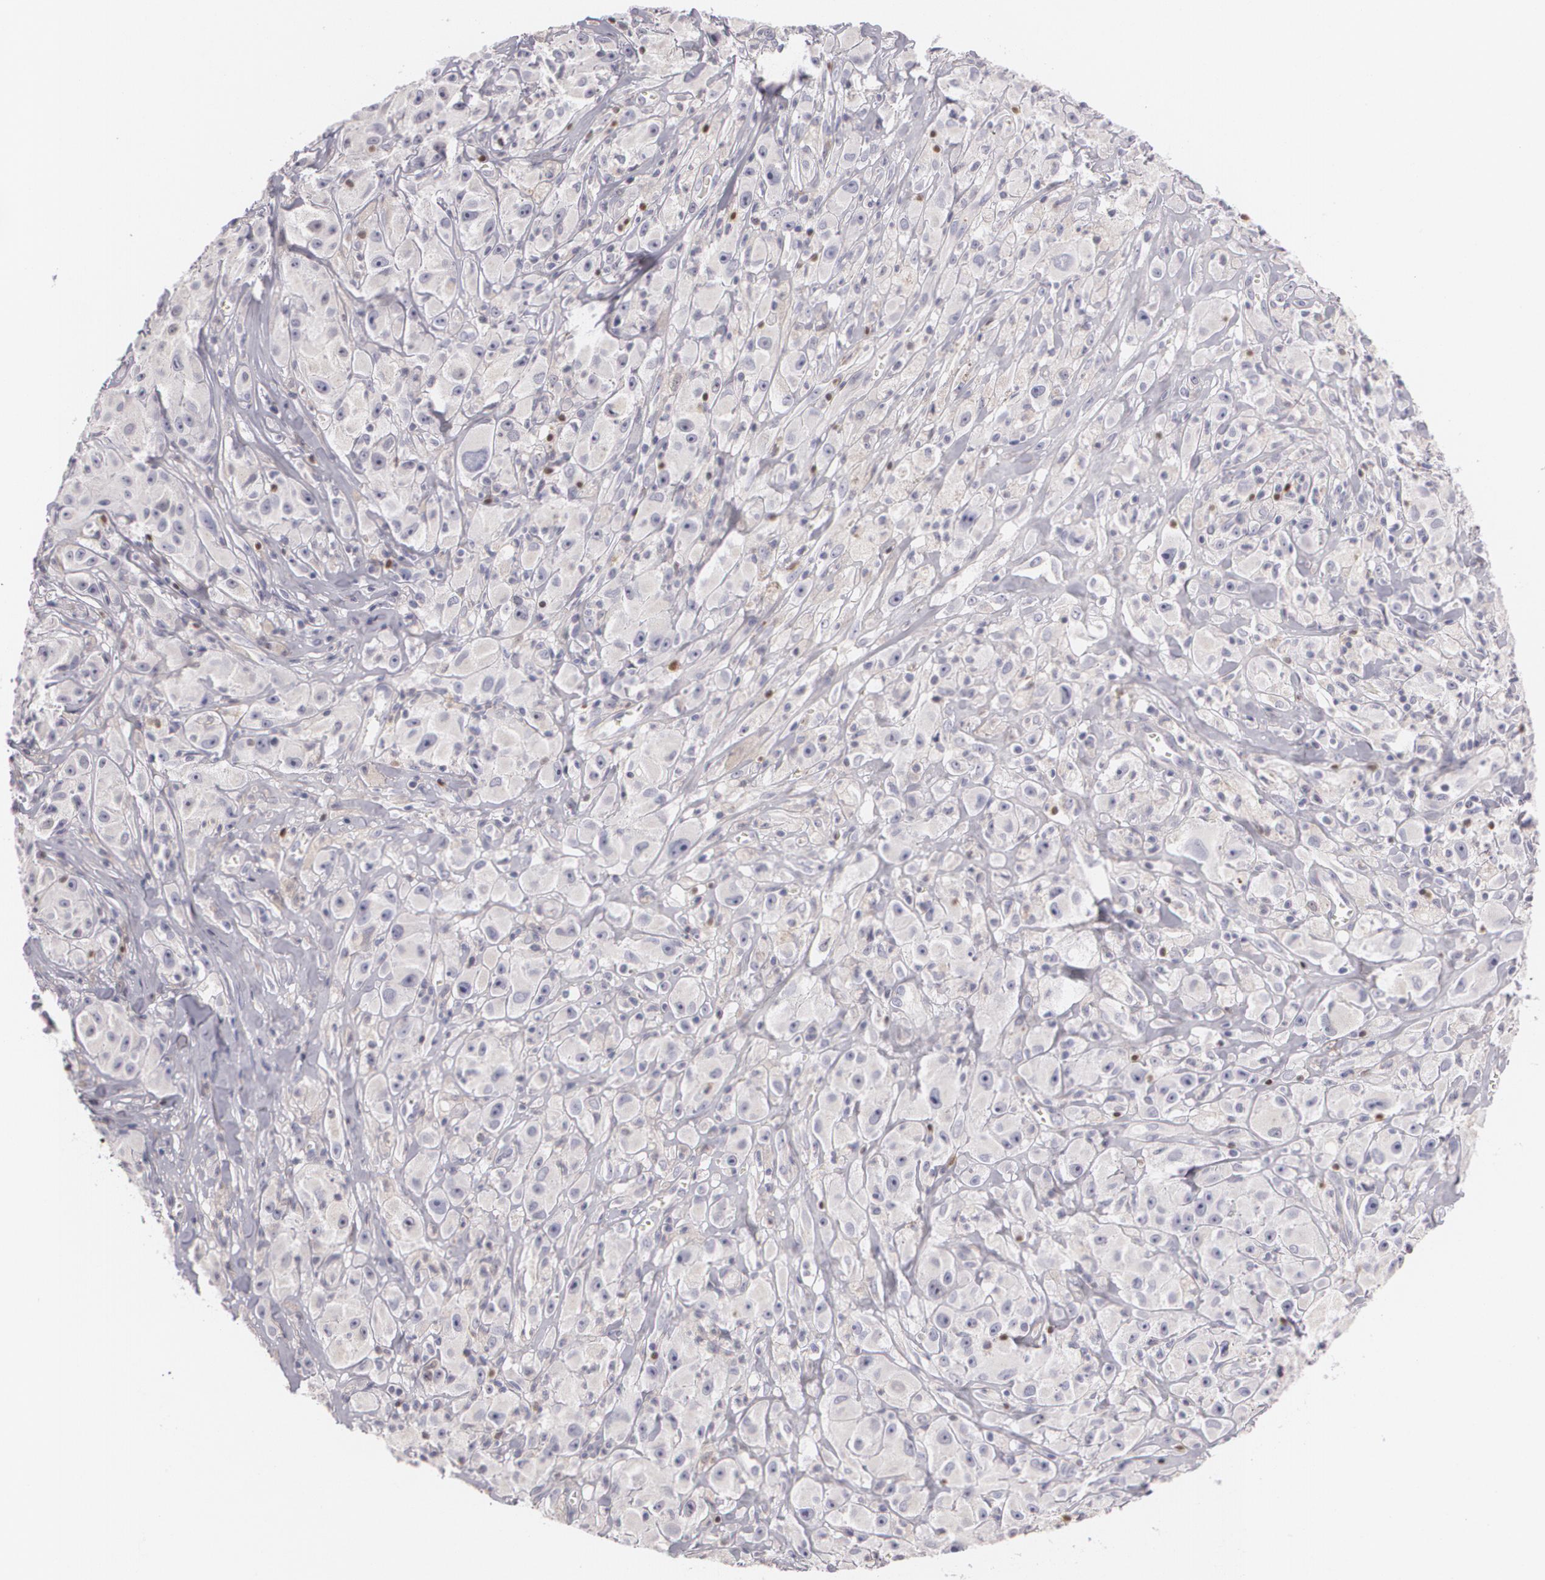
{"staining": {"intensity": "negative", "quantity": "none", "location": "none"}, "tissue": "melanoma", "cell_type": "Tumor cells", "image_type": "cancer", "snomed": [{"axis": "morphology", "description": "Malignant melanoma, NOS"}, {"axis": "topography", "description": "Skin"}], "caption": "DAB (3,3'-diaminobenzidine) immunohistochemical staining of melanoma exhibits no significant positivity in tumor cells. (Immunohistochemistry, brightfield microscopy, high magnification).", "gene": "ZBTB16", "patient": {"sex": "male", "age": 56}}